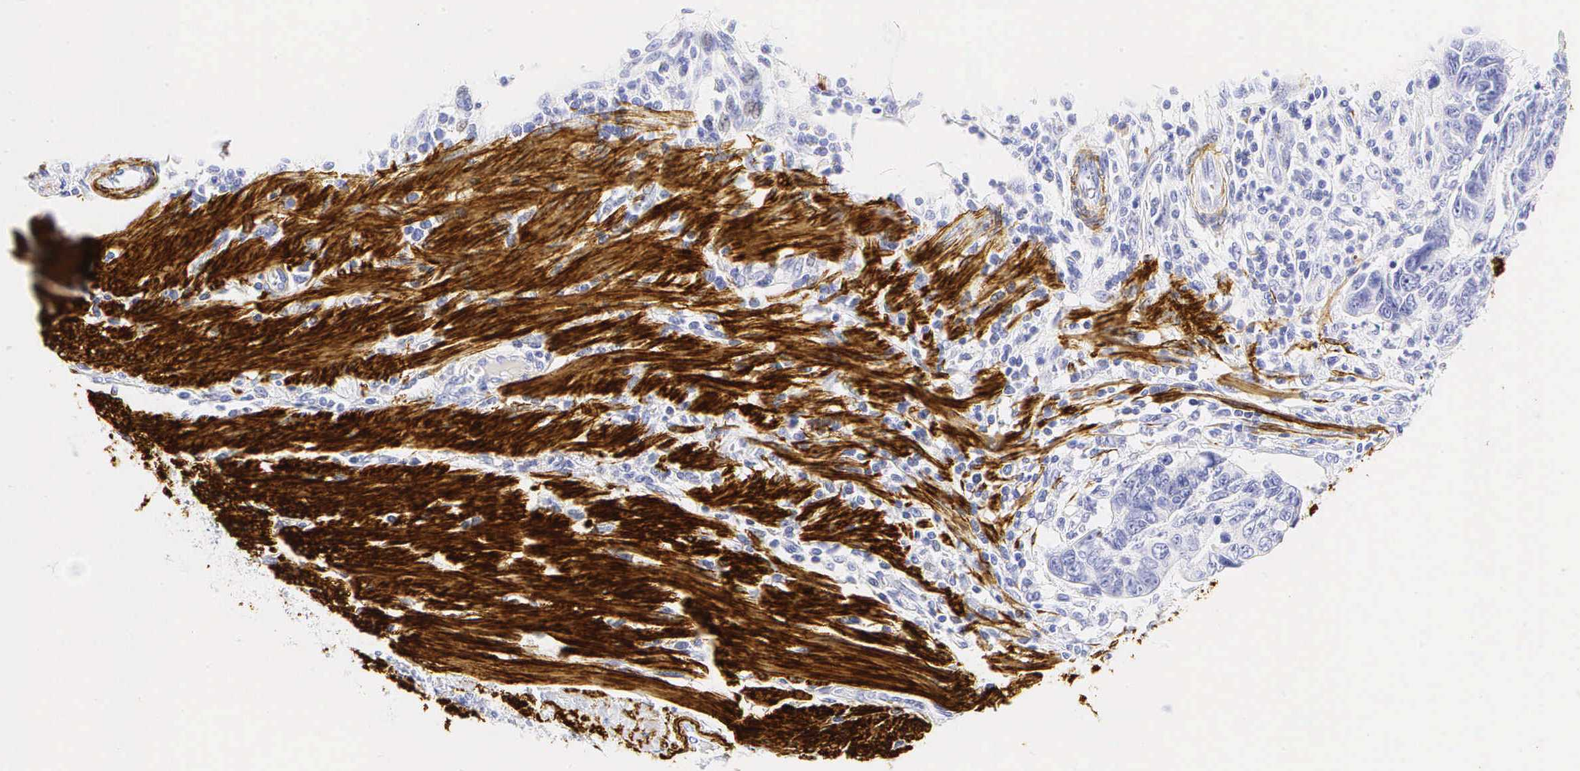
{"staining": {"intensity": "negative", "quantity": "none", "location": "none"}, "tissue": "colorectal cancer", "cell_type": "Tumor cells", "image_type": "cancer", "snomed": [{"axis": "morphology", "description": "Adenocarcinoma, NOS"}, {"axis": "topography", "description": "Colon"}], "caption": "An image of human colorectal cancer (adenocarcinoma) is negative for staining in tumor cells. (DAB immunohistochemistry (IHC) visualized using brightfield microscopy, high magnification).", "gene": "CALD1", "patient": {"sex": "female", "age": 78}}